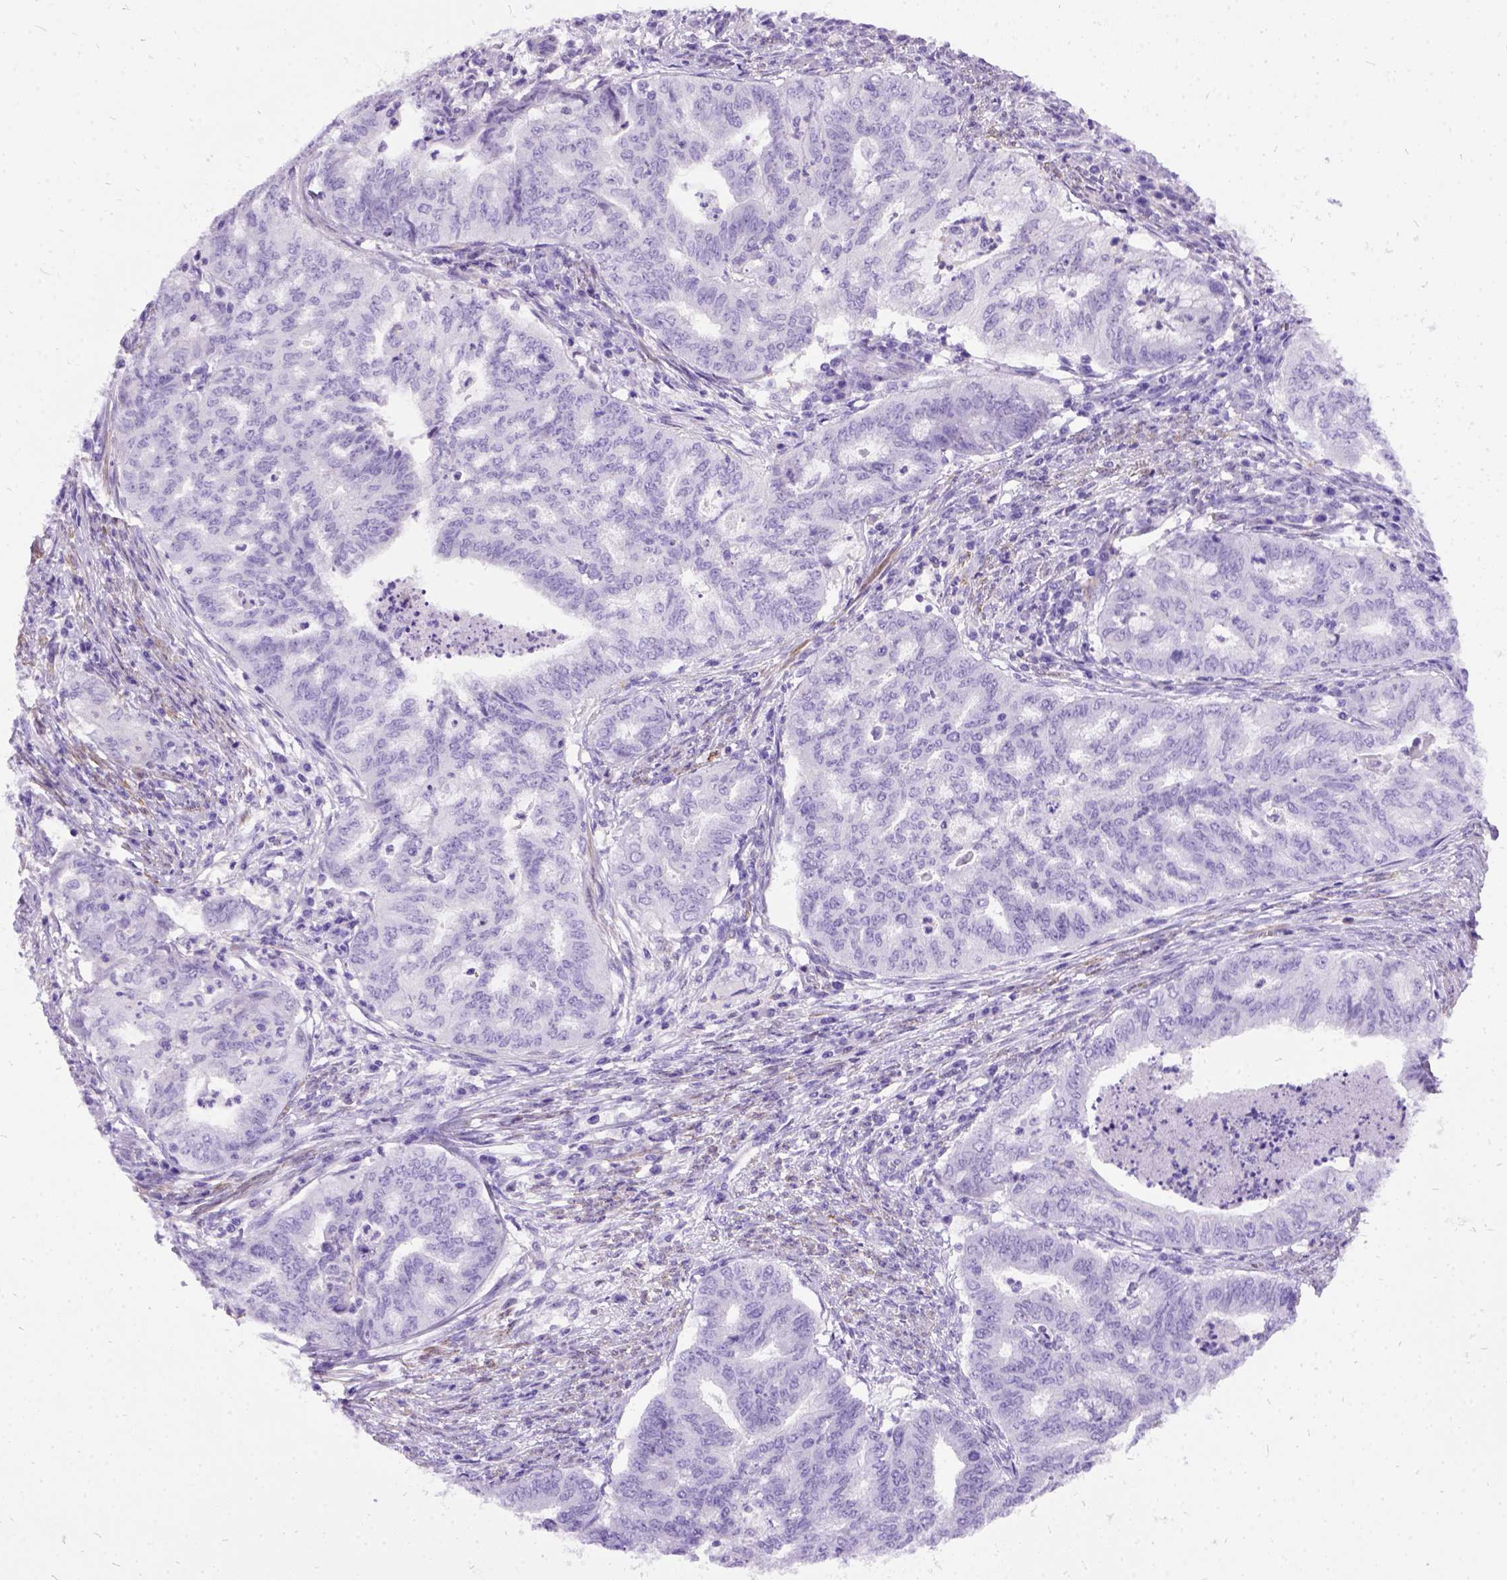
{"staining": {"intensity": "negative", "quantity": "none", "location": "none"}, "tissue": "endometrial cancer", "cell_type": "Tumor cells", "image_type": "cancer", "snomed": [{"axis": "morphology", "description": "Adenocarcinoma, NOS"}, {"axis": "topography", "description": "Endometrium"}], "caption": "This is a image of immunohistochemistry (IHC) staining of endometrial cancer (adenocarcinoma), which shows no expression in tumor cells.", "gene": "PRG2", "patient": {"sex": "female", "age": 79}}